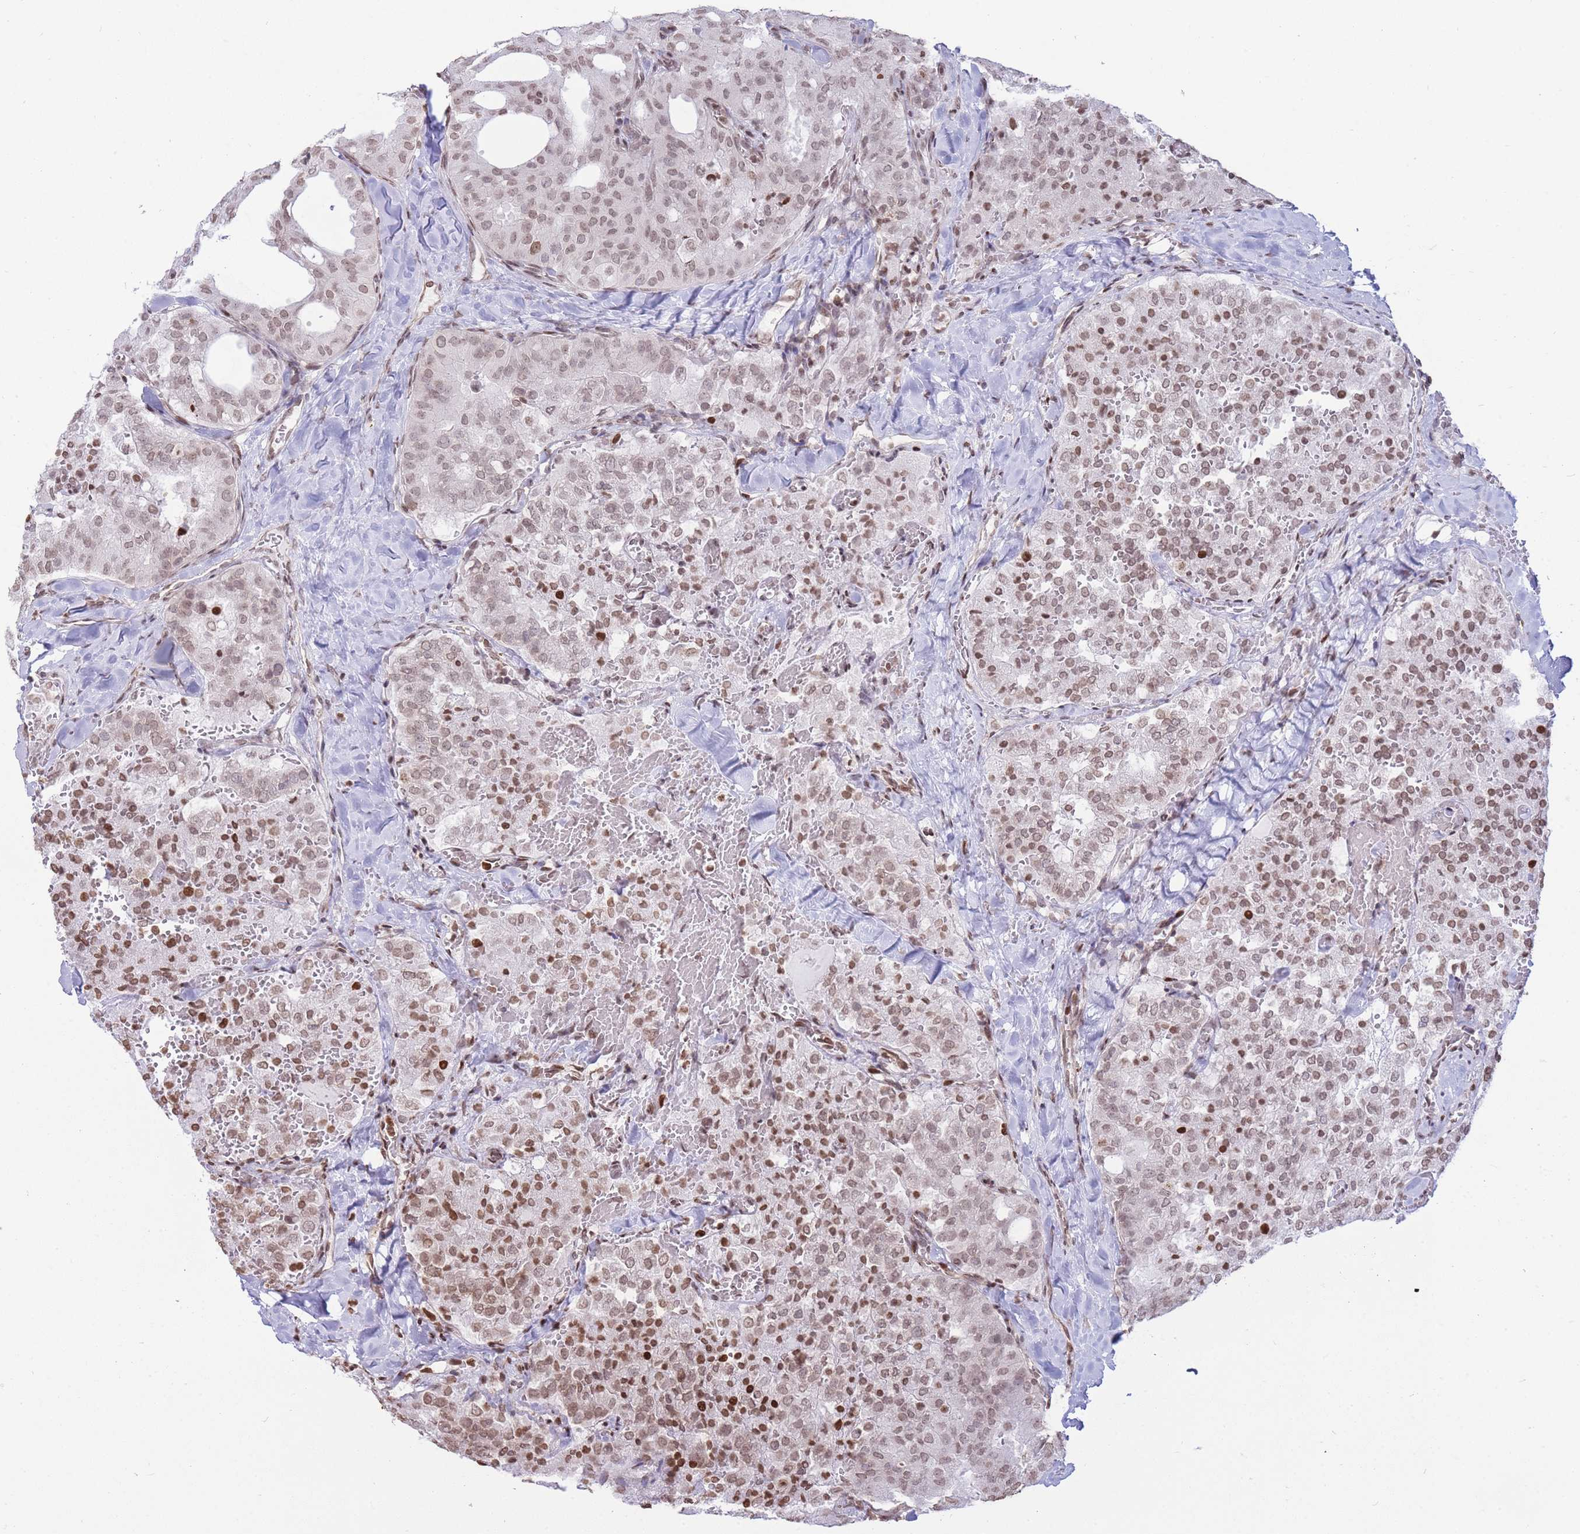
{"staining": {"intensity": "moderate", "quantity": "25%-75%", "location": "nuclear"}, "tissue": "thyroid cancer", "cell_type": "Tumor cells", "image_type": "cancer", "snomed": [{"axis": "morphology", "description": "Follicular adenoma carcinoma, NOS"}, {"axis": "topography", "description": "Thyroid gland"}], "caption": "Thyroid cancer (follicular adenoma carcinoma) stained with immunohistochemistry displays moderate nuclear positivity in approximately 25%-75% of tumor cells.", "gene": "SHISAL1", "patient": {"sex": "male", "age": 75}}